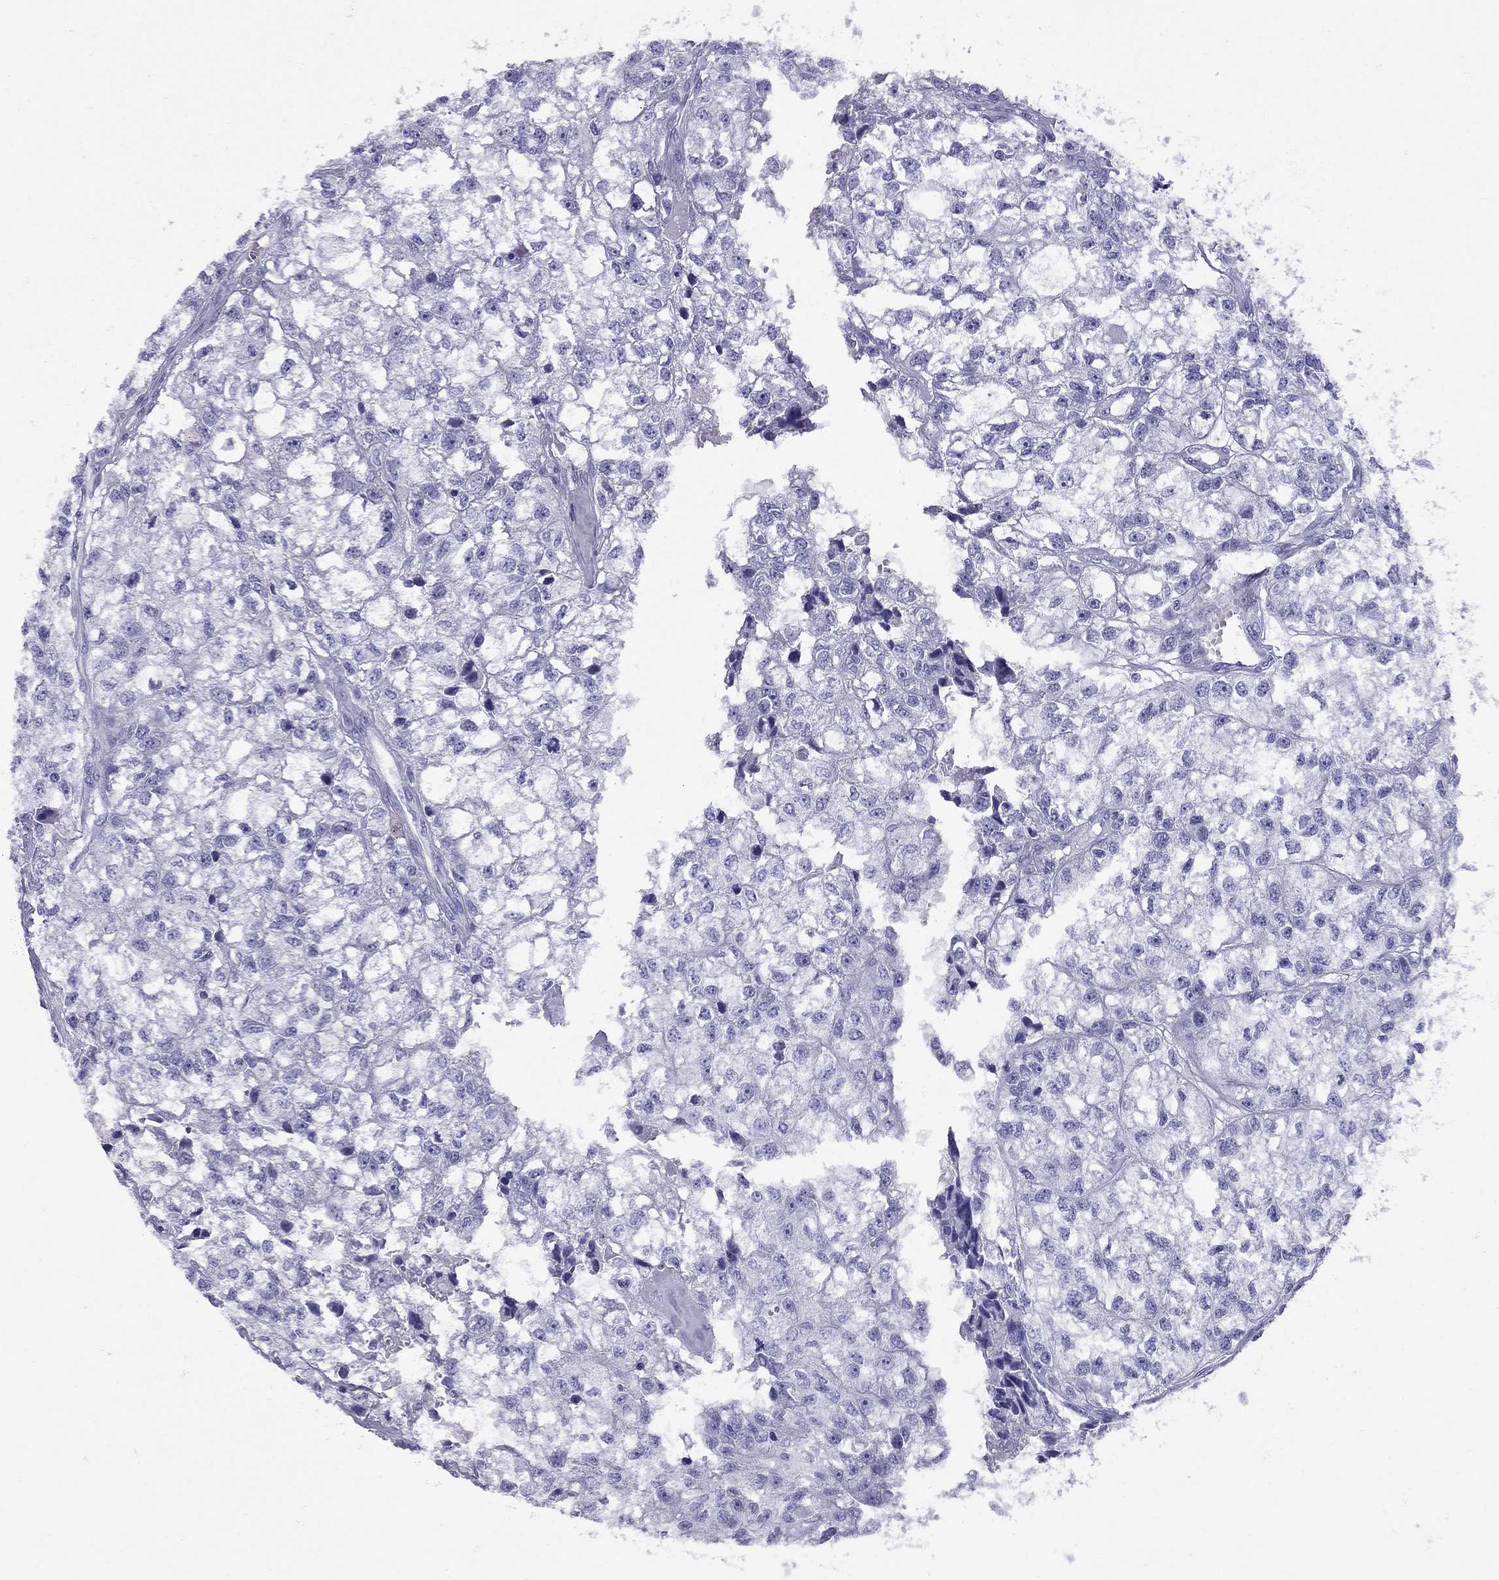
{"staining": {"intensity": "negative", "quantity": "none", "location": "none"}, "tissue": "renal cancer", "cell_type": "Tumor cells", "image_type": "cancer", "snomed": [{"axis": "morphology", "description": "Adenocarcinoma, NOS"}, {"axis": "topography", "description": "Kidney"}], "caption": "Tumor cells are negative for protein expression in human renal cancer (adenocarcinoma).", "gene": "AVPR1B", "patient": {"sex": "male", "age": 56}}